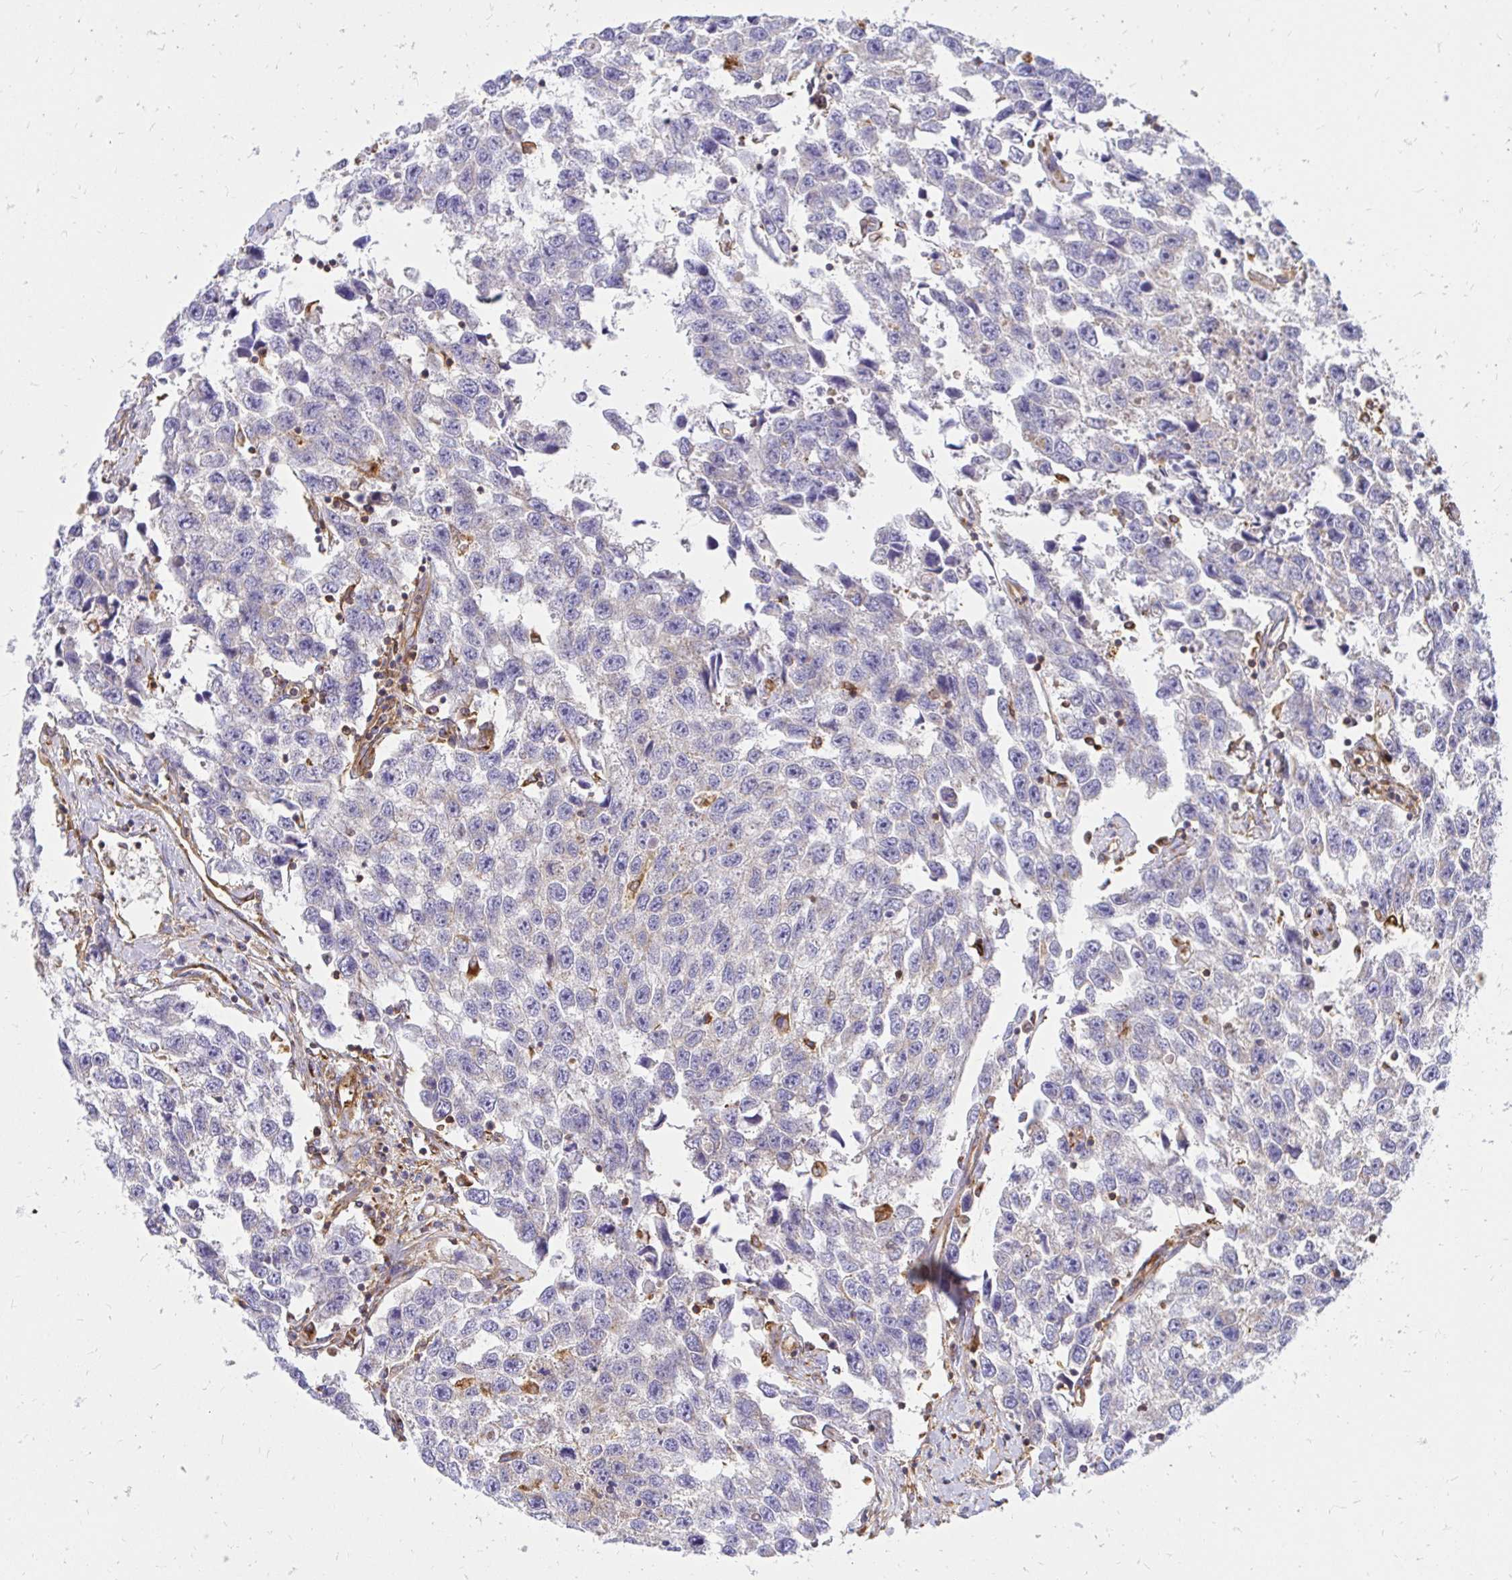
{"staining": {"intensity": "negative", "quantity": "none", "location": "none"}, "tissue": "testis cancer", "cell_type": "Tumor cells", "image_type": "cancer", "snomed": [{"axis": "morphology", "description": "Seminoma, NOS"}, {"axis": "topography", "description": "Testis"}], "caption": "Immunohistochemistry image of human testis cancer (seminoma) stained for a protein (brown), which demonstrates no expression in tumor cells.", "gene": "ABCB10", "patient": {"sex": "male", "age": 33}}